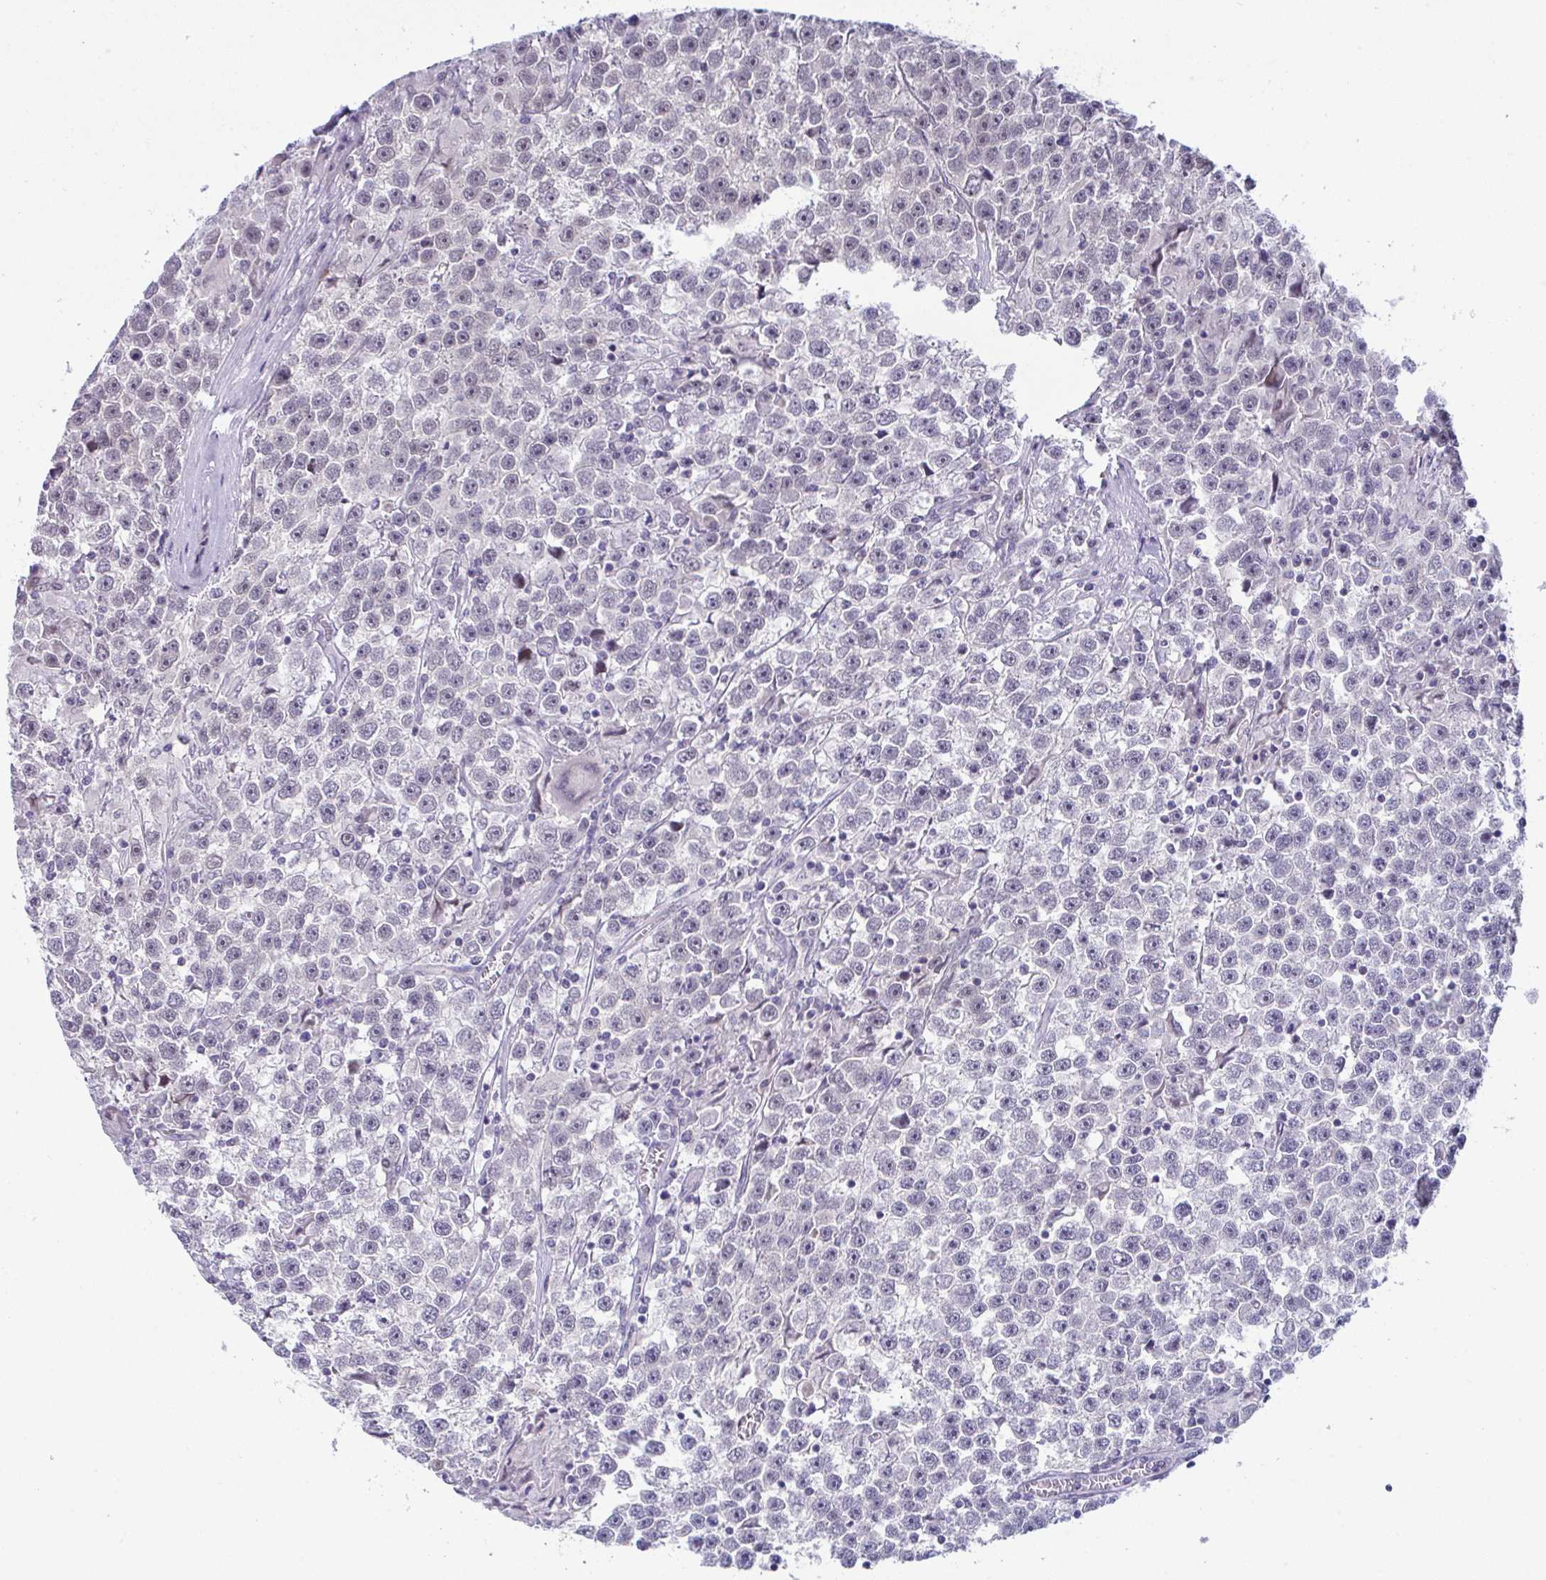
{"staining": {"intensity": "negative", "quantity": "none", "location": "none"}, "tissue": "testis cancer", "cell_type": "Tumor cells", "image_type": "cancer", "snomed": [{"axis": "morphology", "description": "Seminoma, NOS"}, {"axis": "topography", "description": "Testis"}], "caption": "Immunohistochemistry (IHC) image of neoplastic tissue: testis cancer stained with DAB exhibits no significant protein positivity in tumor cells.", "gene": "USP35", "patient": {"sex": "male", "age": 31}}